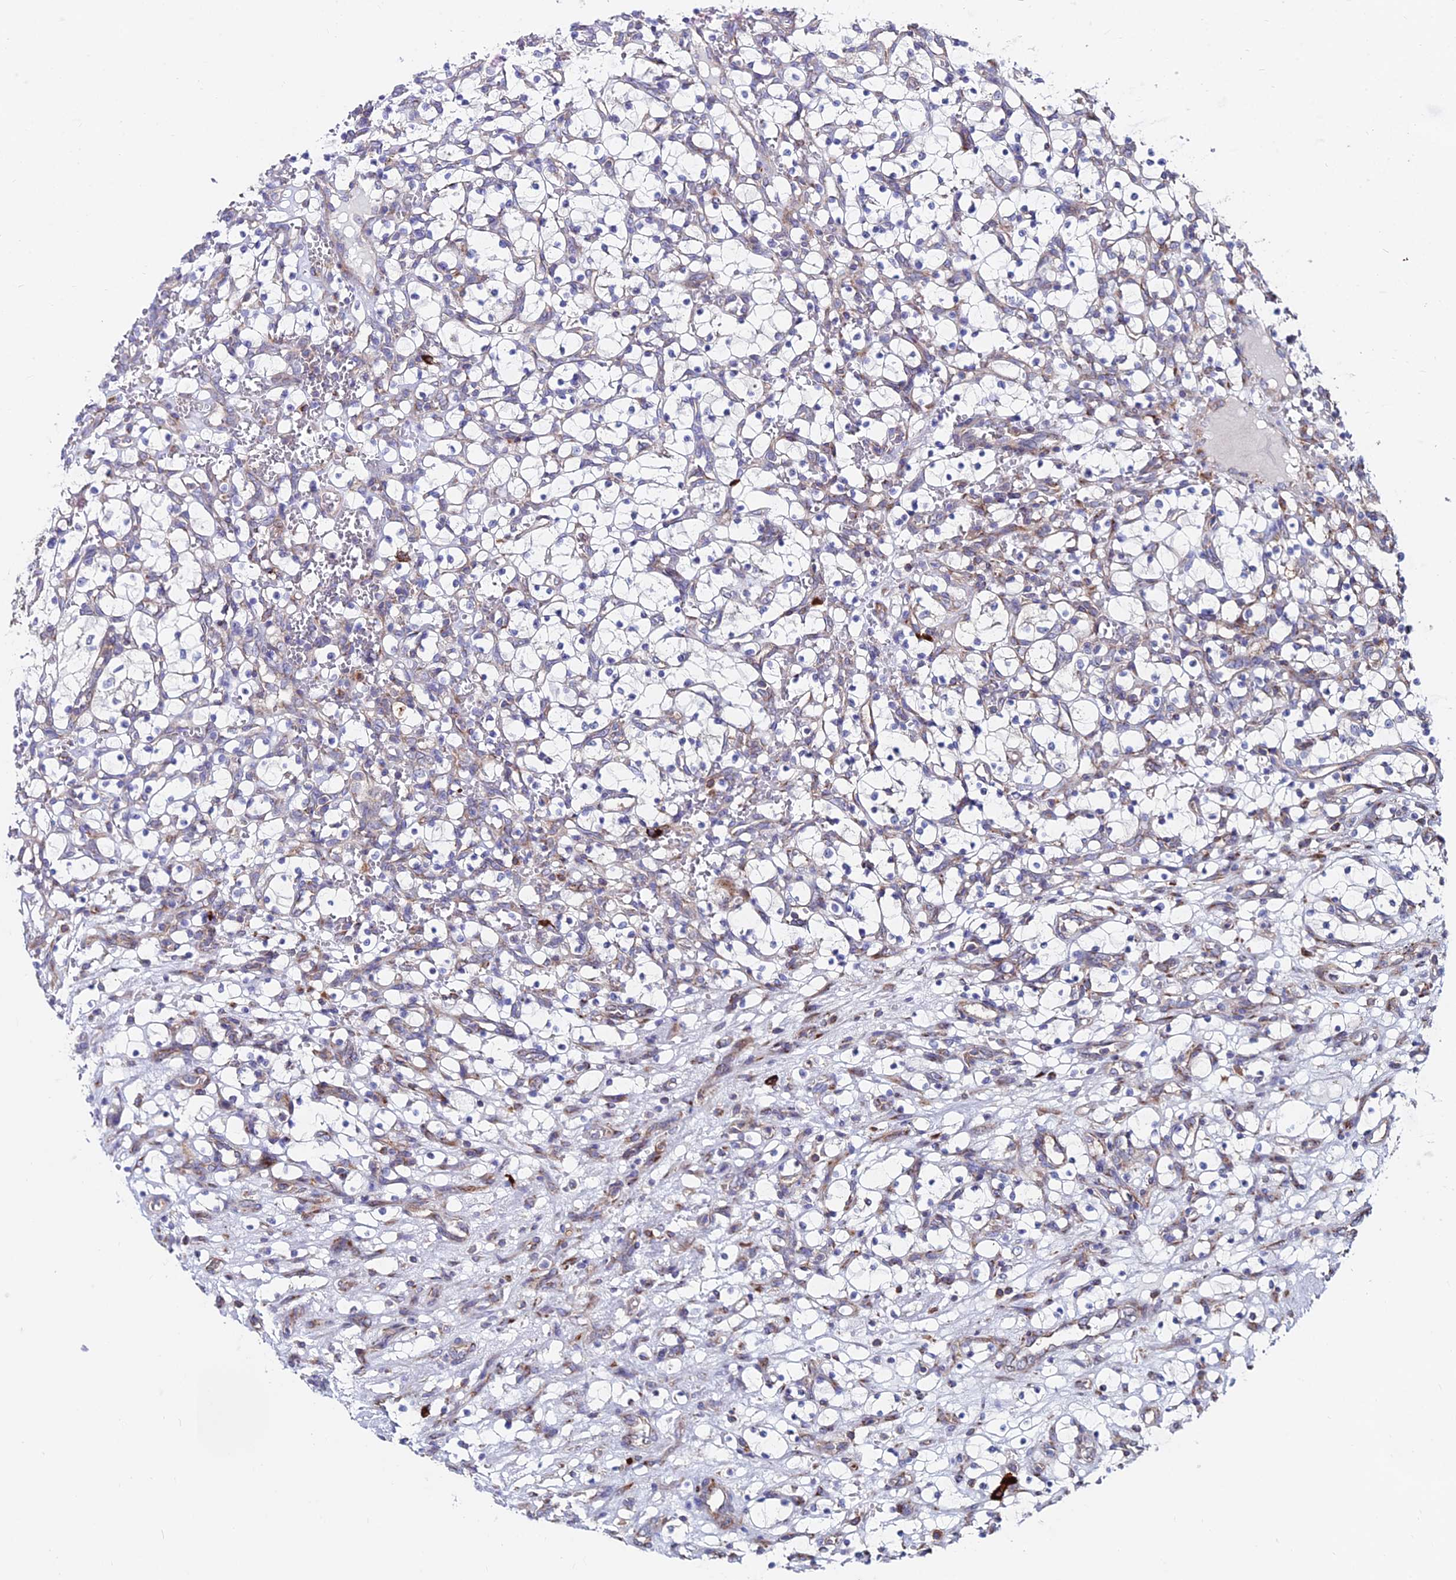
{"staining": {"intensity": "negative", "quantity": "none", "location": "none"}, "tissue": "renal cancer", "cell_type": "Tumor cells", "image_type": "cancer", "snomed": [{"axis": "morphology", "description": "Adenocarcinoma, NOS"}, {"axis": "topography", "description": "Kidney"}], "caption": "A high-resolution histopathology image shows immunohistochemistry staining of renal cancer (adenocarcinoma), which demonstrates no significant staining in tumor cells. (DAB (3,3'-diaminobenzidine) IHC, high magnification).", "gene": "EIF3K", "patient": {"sex": "female", "age": 69}}